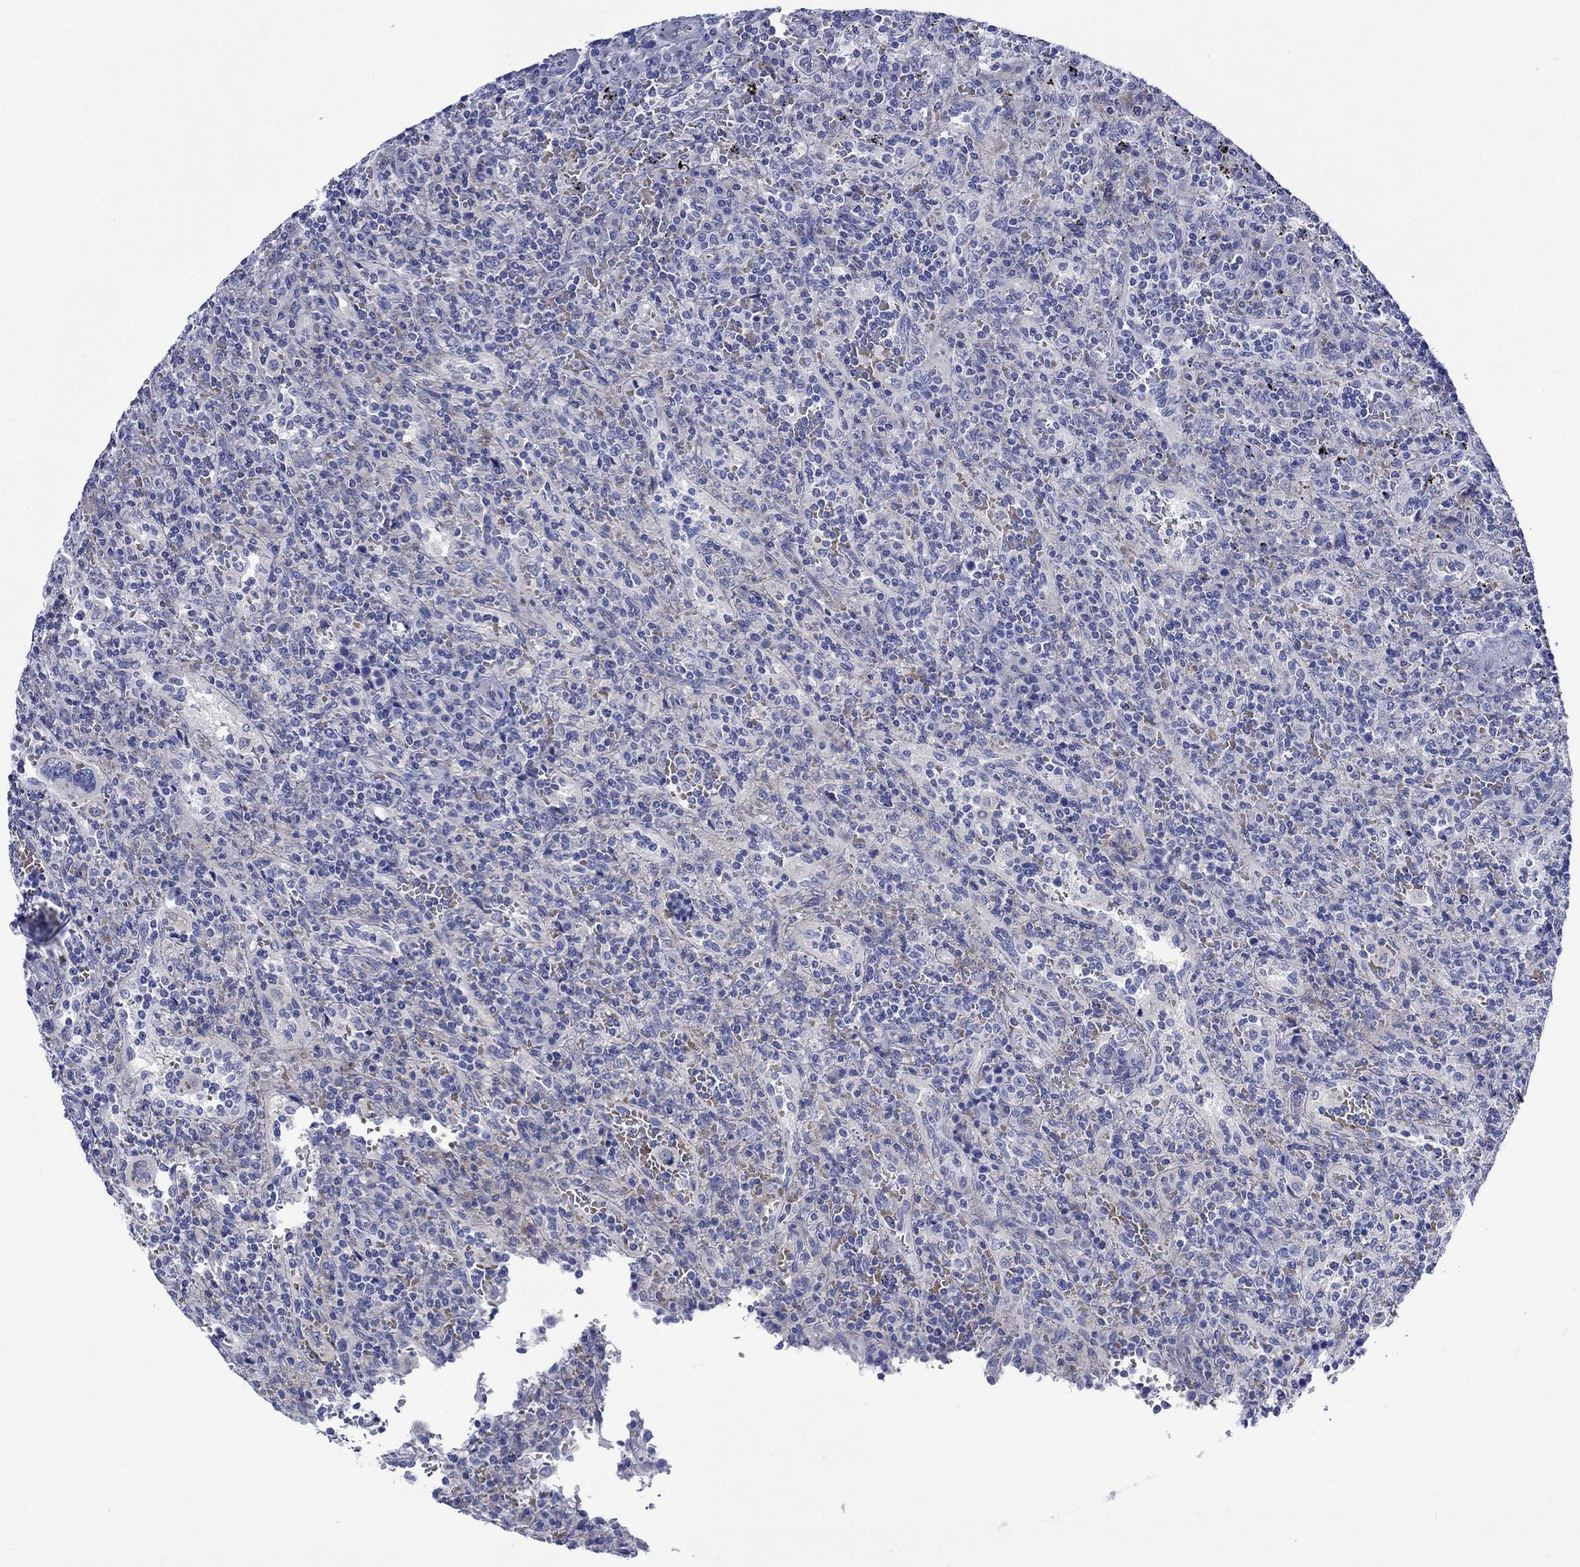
{"staining": {"intensity": "negative", "quantity": "none", "location": "none"}, "tissue": "lymphoma", "cell_type": "Tumor cells", "image_type": "cancer", "snomed": [{"axis": "morphology", "description": "Malignant lymphoma, non-Hodgkin's type, Low grade"}, {"axis": "topography", "description": "Spleen"}], "caption": "Lymphoma was stained to show a protein in brown. There is no significant expression in tumor cells.", "gene": "NRIP3", "patient": {"sex": "male", "age": 62}}